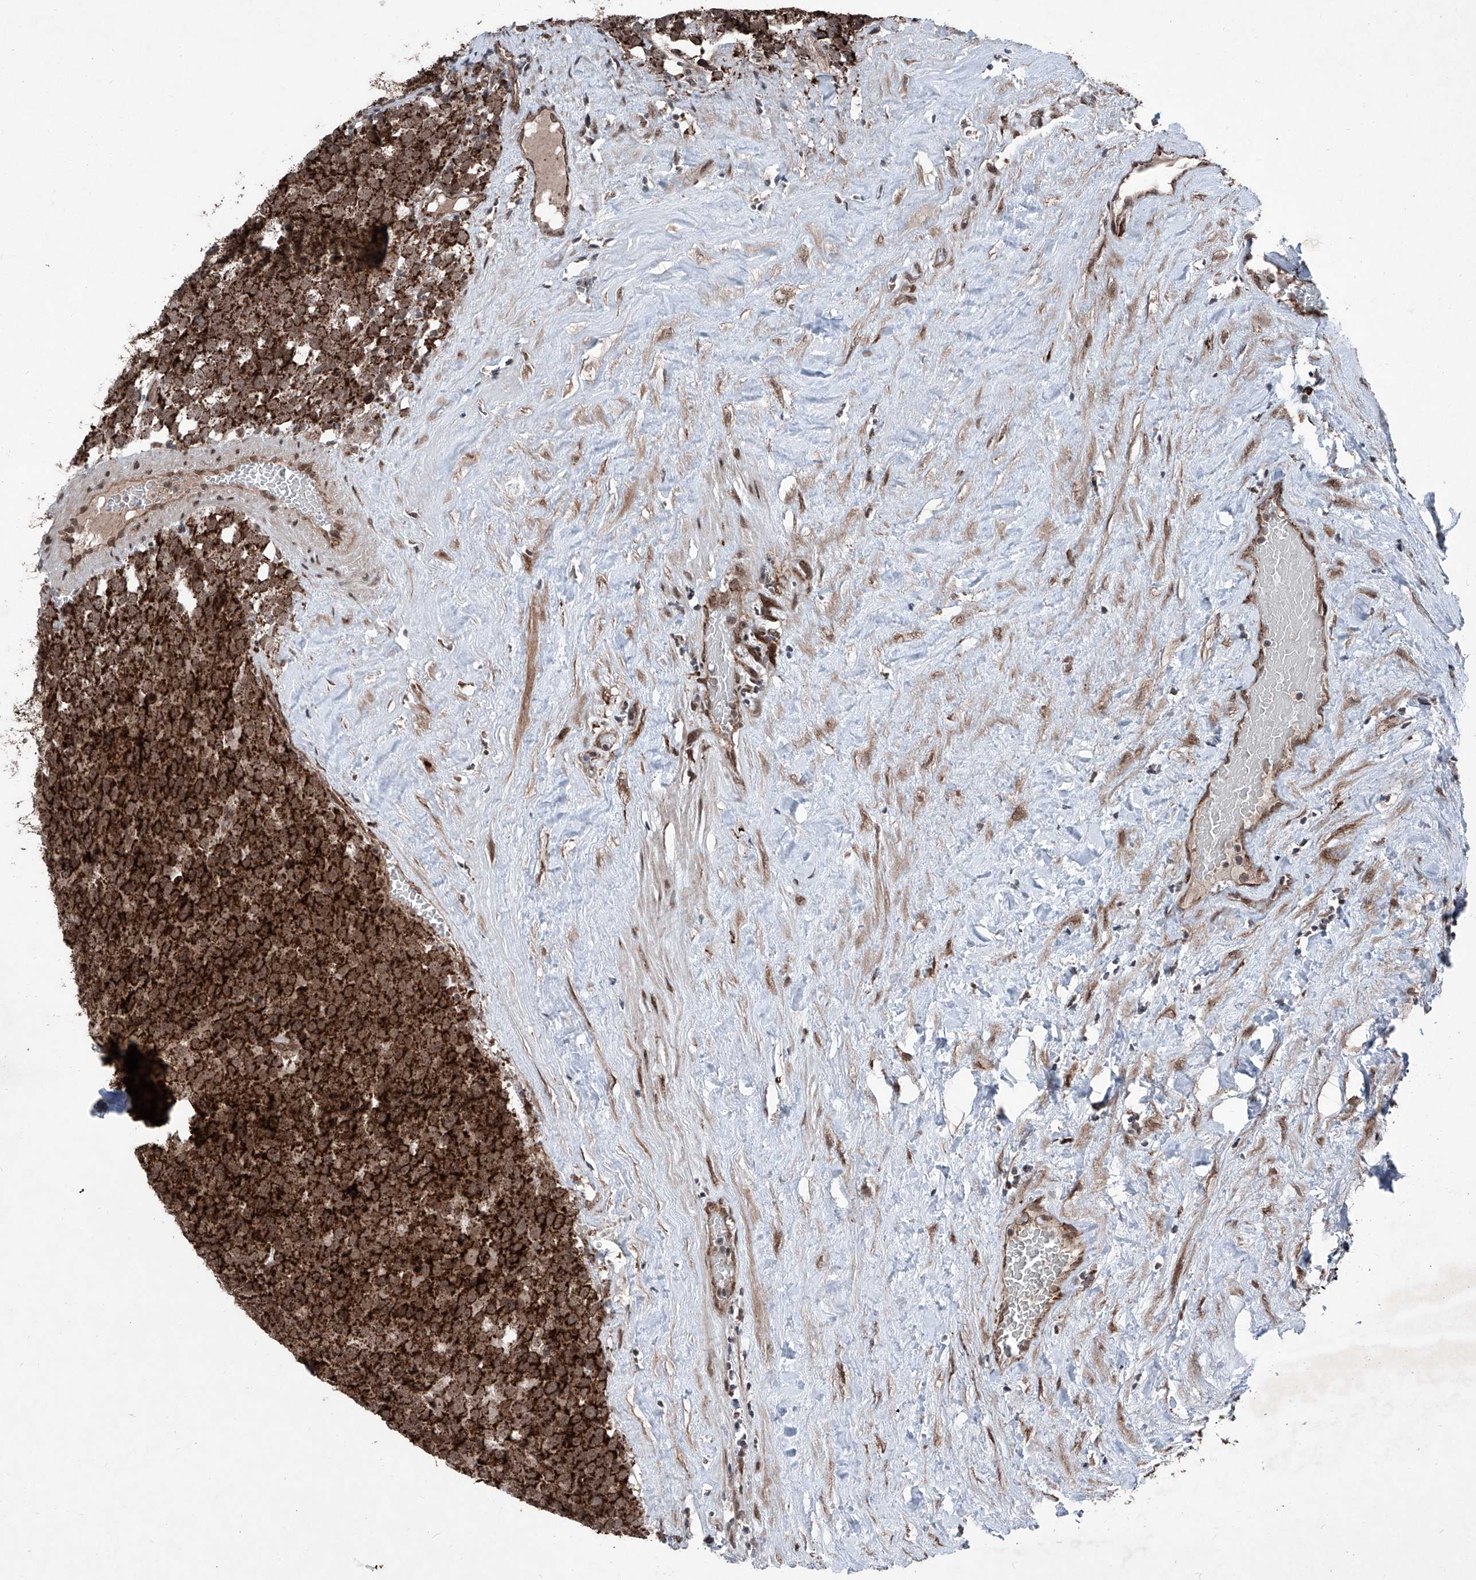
{"staining": {"intensity": "strong", "quantity": ">75%", "location": "cytoplasmic/membranous"}, "tissue": "testis cancer", "cell_type": "Tumor cells", "image_type": "cancer", "snomed": [{"axis": "morphology", "description": "Seminoma, NOS"}, {"axis": "topography", "description": "Testis"}], "caption": "Testis cancer (seminoma) stained for a protein (brown) reveals strong cytoplasmic/membranous positive staining in approximately >75% of tumor cells.", "gene": "COA7", "patient": {"sex": "male", "age": 71}}